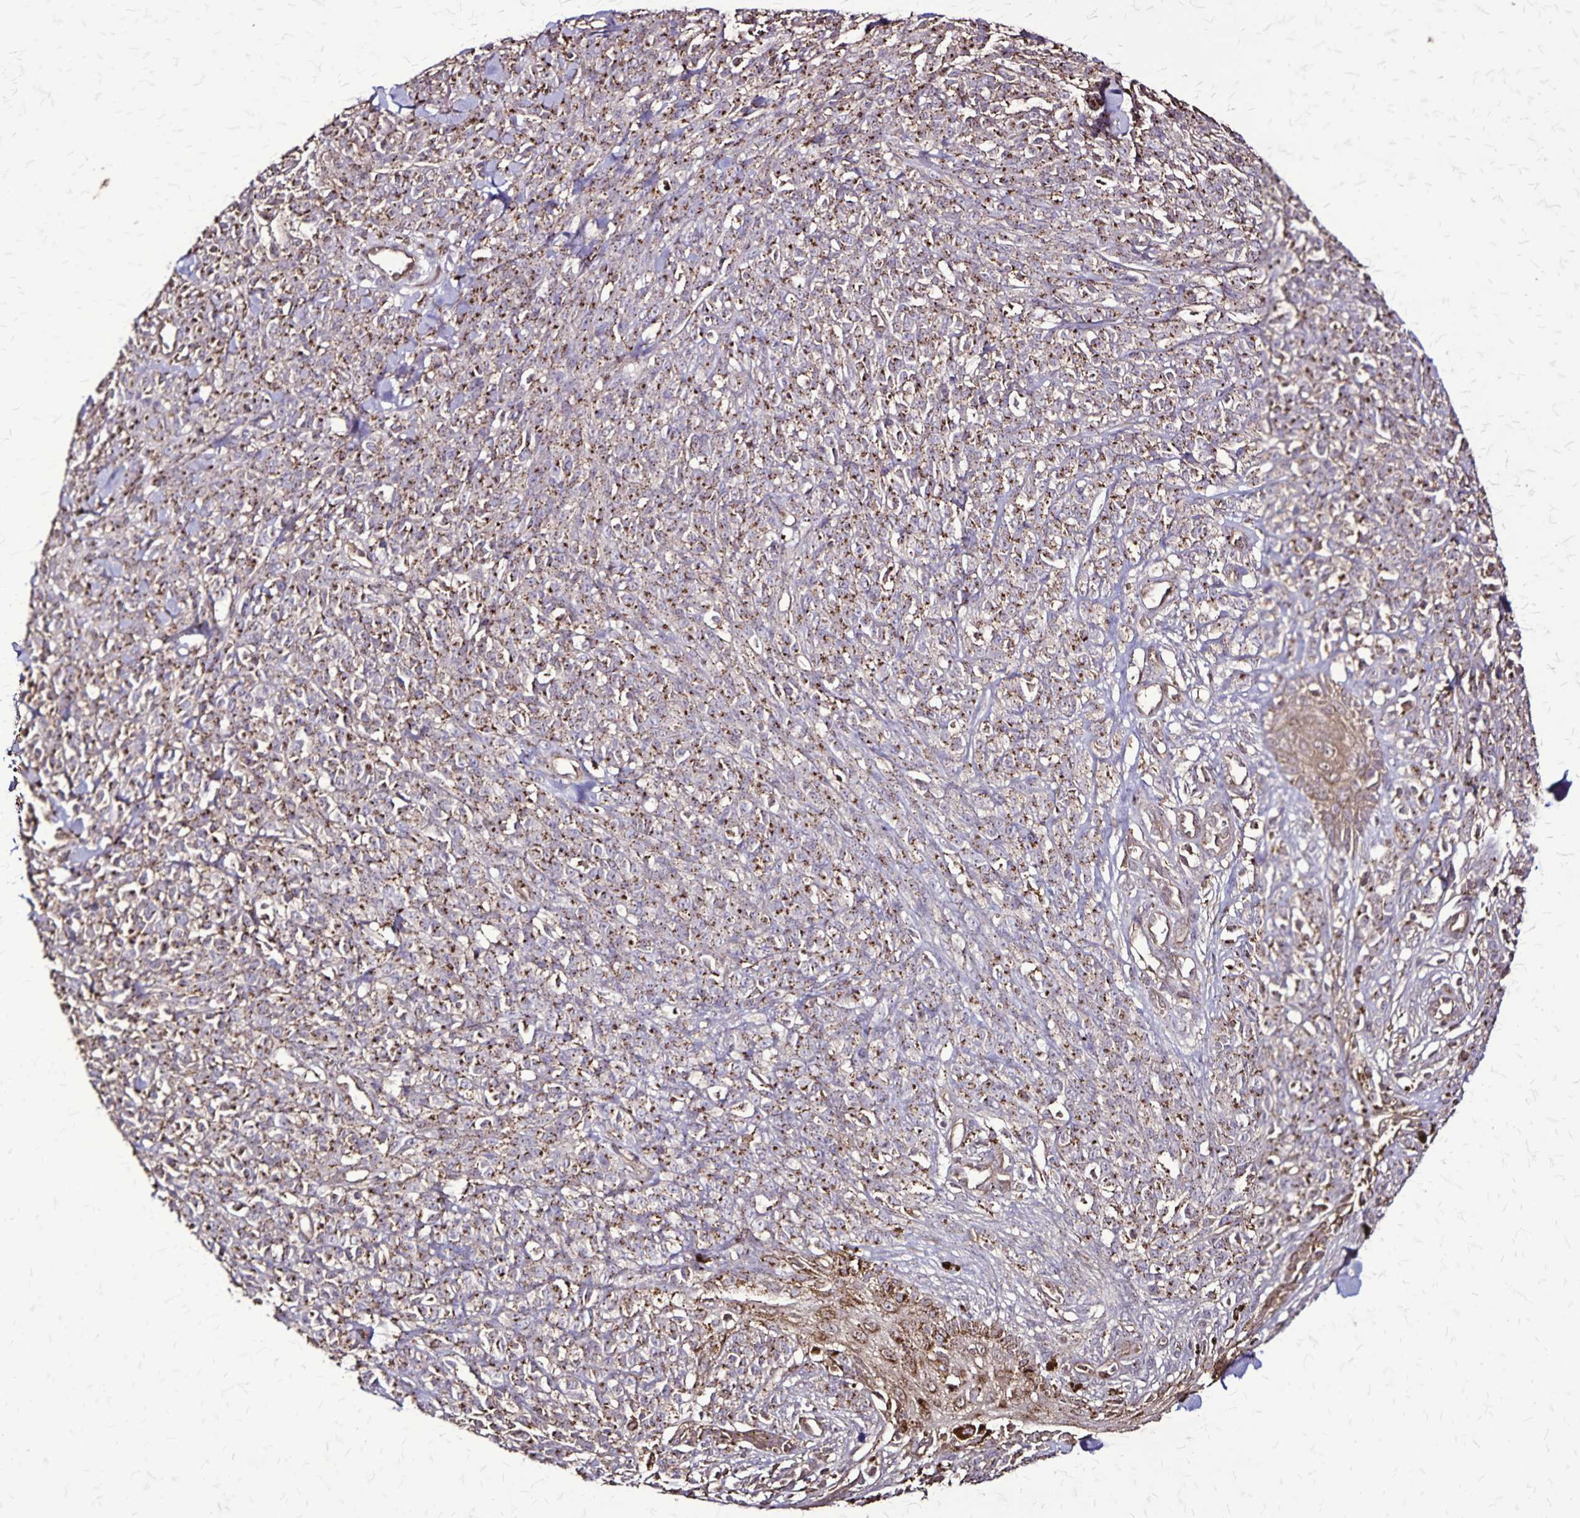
{"staining": {"intensity": "strong", "quantity": ">75%", "location": "cytoplasmic/membranous"}, "tissue": "melanoma", "cell_type": "Tumor cells", "image_type": "cancer", "snomed": [{"axis": "morphology", "description": "Malignant melanoma, NOS"}, {"axis": "topography", "description": "Skin"}, {"axis": "topography", "description": "Skin of trunk"}], "caption": "Human melanoma stained for a protein (brown) shows strong cytoplasmic/membranous positive expression in about >75% of tumor cells.", "gene": "CHMP1B", "patient": {"sex": "male", "age": 74}}